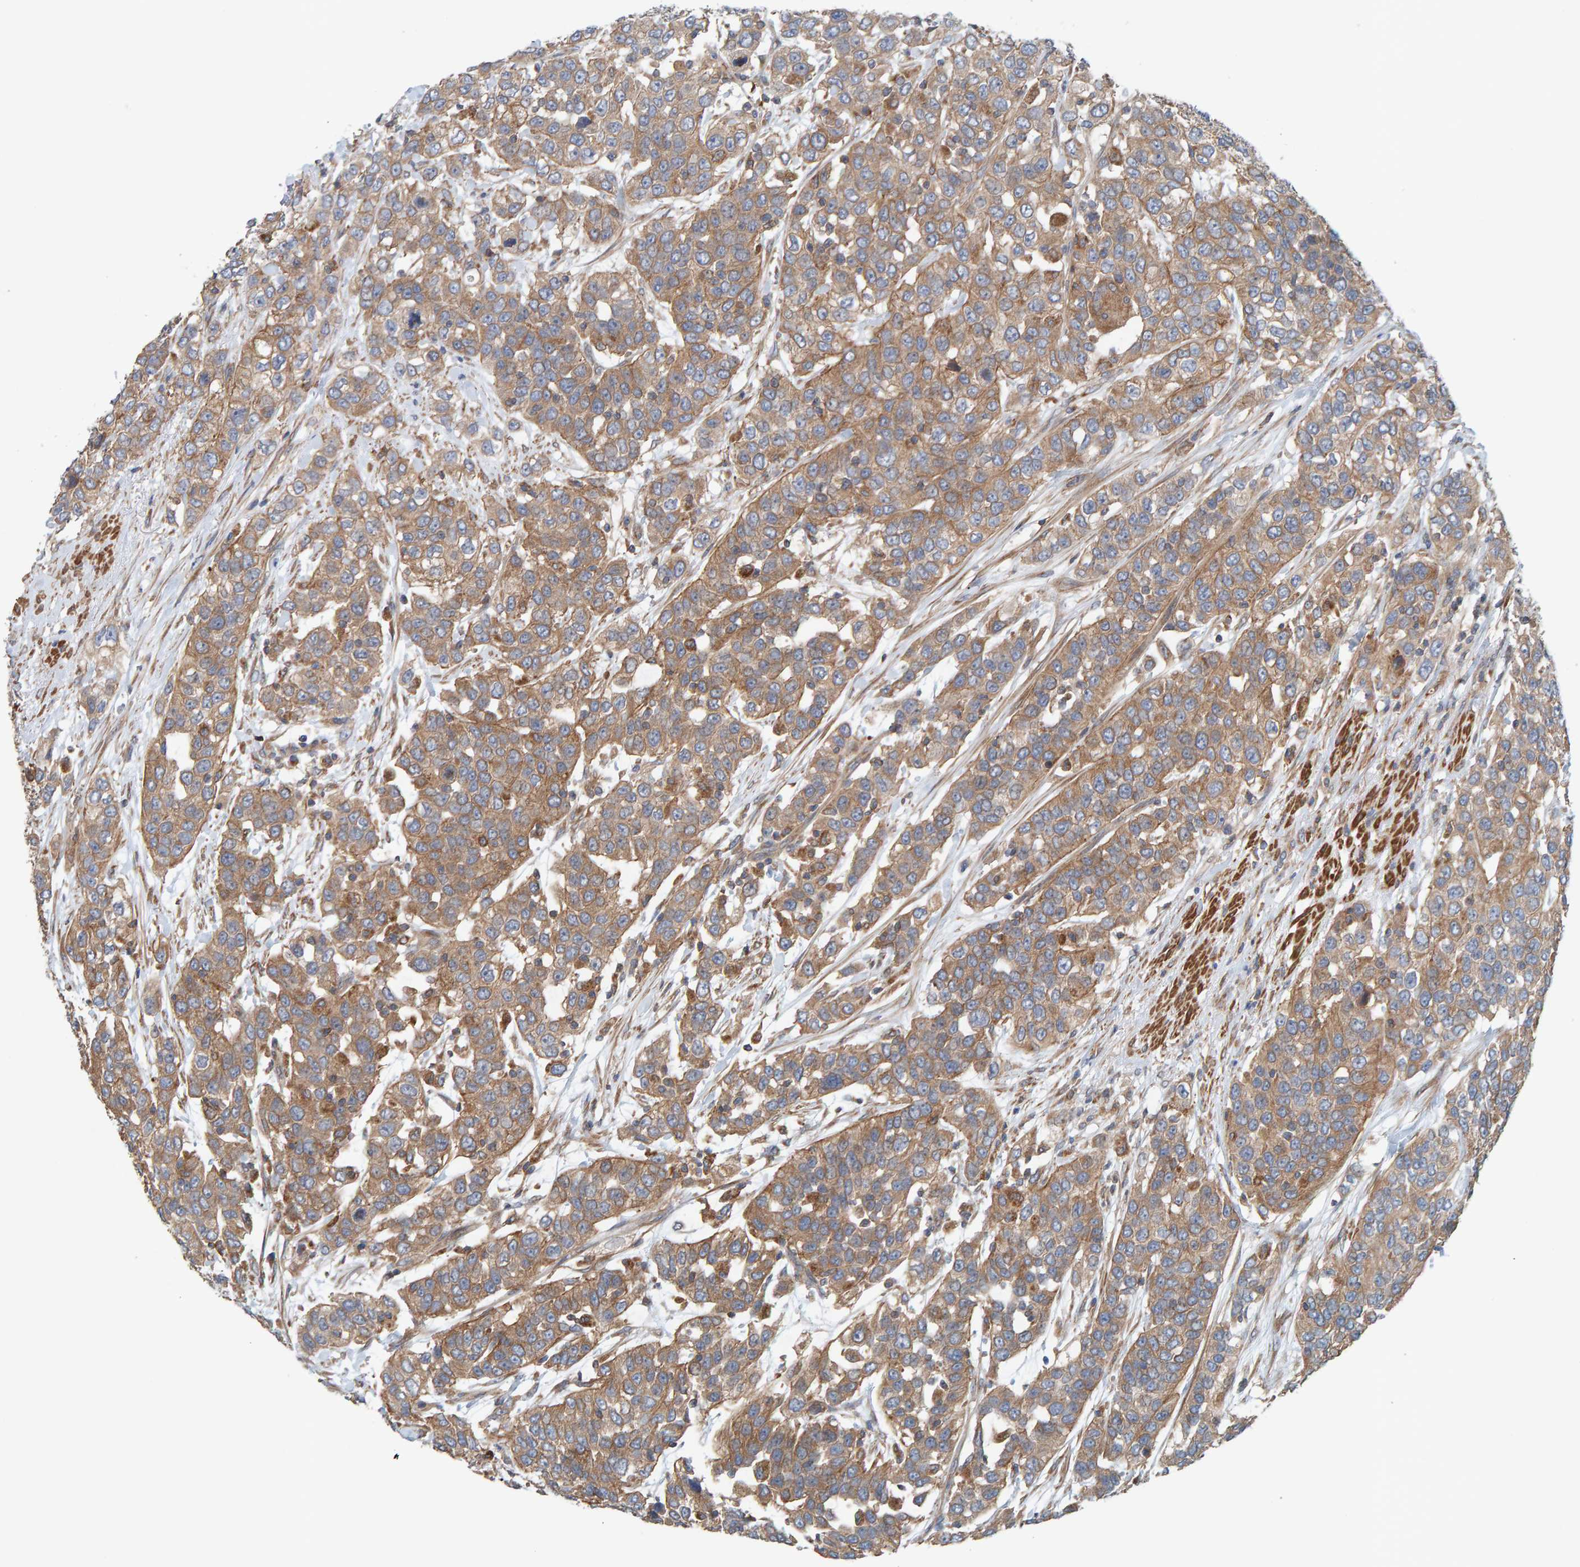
{"staining": {"intensity": "moderate", "quantity": ">75%", "location": "cytoplasmic/membranous"}, "tissue": "urothelial cancer", "cell_type": "Tumor cells", "image_type": "cancer", "snomed": [{"axis": "morphology", "description": "Urothelial carcinoma, High grade"}, {"axis": "topography", "description": "Urinary bladder"}], "caption": "Approximately >75% of tumor cells in human urothelial cancer exhibit moderate cytoplasmic/membranous protein staining as visualized by brown immunohistochemical staining.", "gene": "UBAP1", "patient": {"sex": "female", "age": 80}}